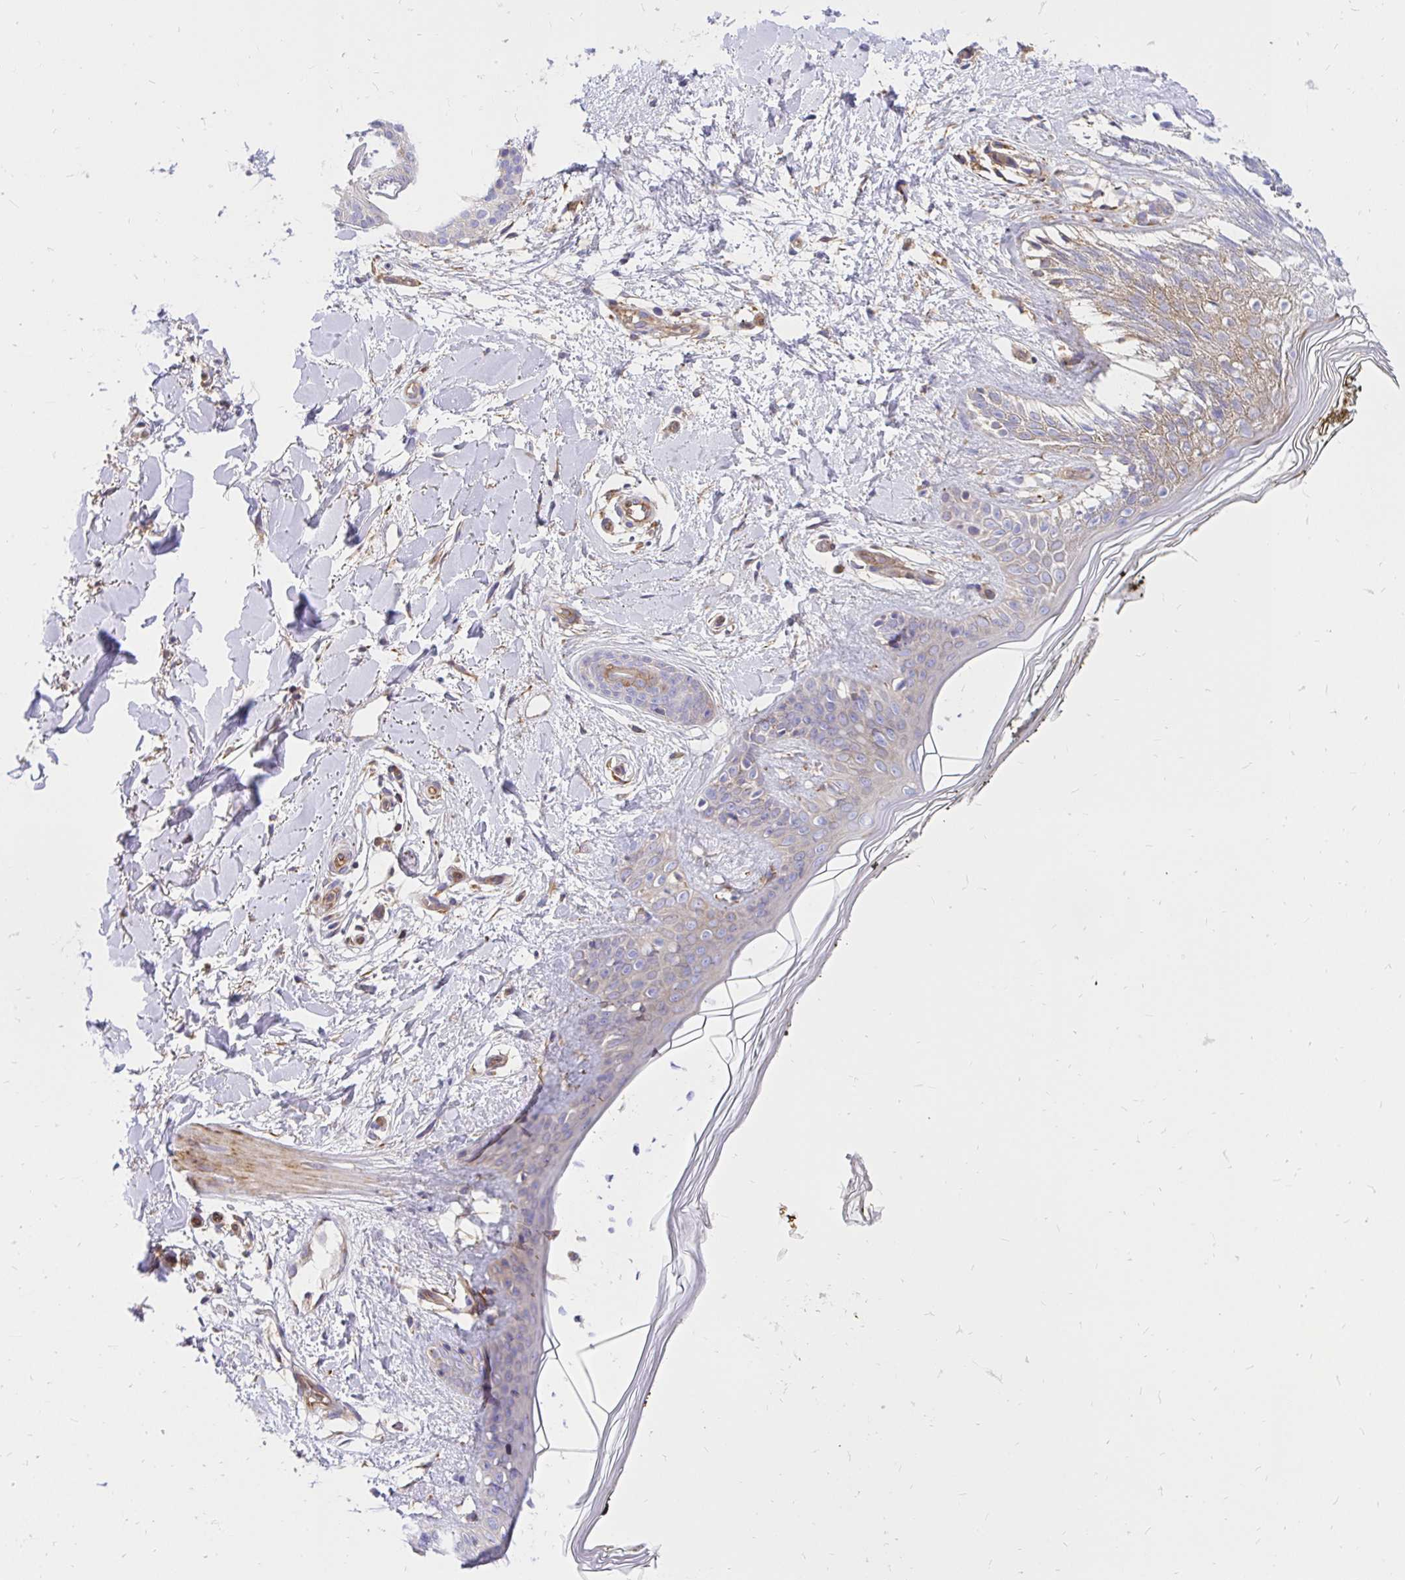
{"staining": {"intensity": "moderate", "quantity": "25%-75%", "location": "cytoplasmic/membranous"}, "tissue": "skin", "cell_type": "Fibroblasts", "image_type": "normal", "snomed": [{"axis": "morphology", "description": "Normal tissue, NOS"}, {"axis": "topography", "description": "Skin"}], "caption": "Protein staining displays moderate cytoplasmic/membranous positivity in about 25%-75% of fibroblasts in benign skin. The staining was performed using DAB, with brown indicating positive protein expression. Nuclei are stained blue with hematoxylin.", "gene": "ABCB10", "patient": {"sex": "female", "age": 34}}